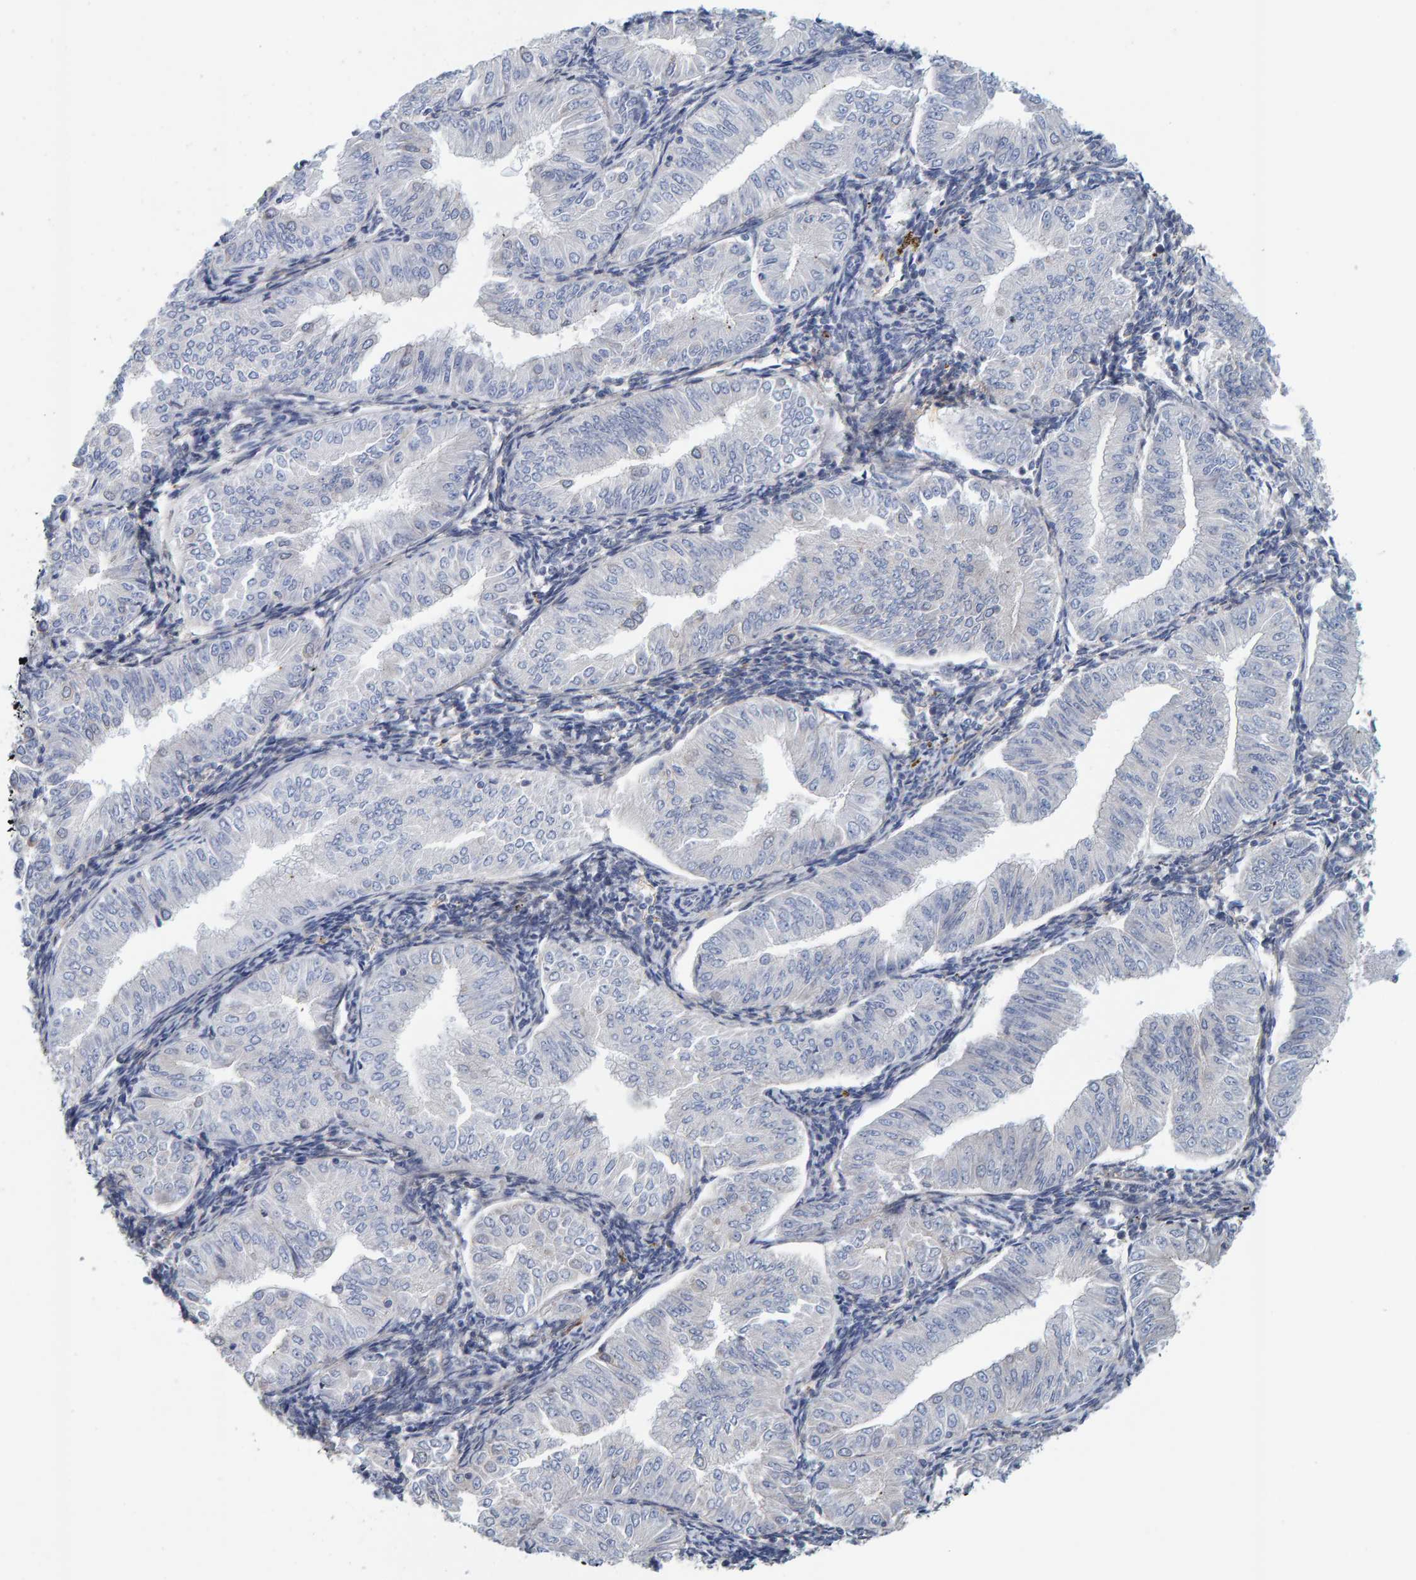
{"staining": {"intensity": "negative", "quantity": "none", "location": "none"}, "tissue": "endometrial cancer", "cell_type": "Tumor cells", "image_type": "cancer", "snomed": [{"axis": "morphology", "description": "Normal tissue, NOS"}, {"axis": "morphology", "description": "Adenocarcinoma, NOS"}, {"axis": "topography", "description": "Endometrium"}], "caption": "Tumor cells are negative for protein expression in human endometrial cancer.", "gene": "RGP1", "patient": {"sex": "female", "age": 53}}